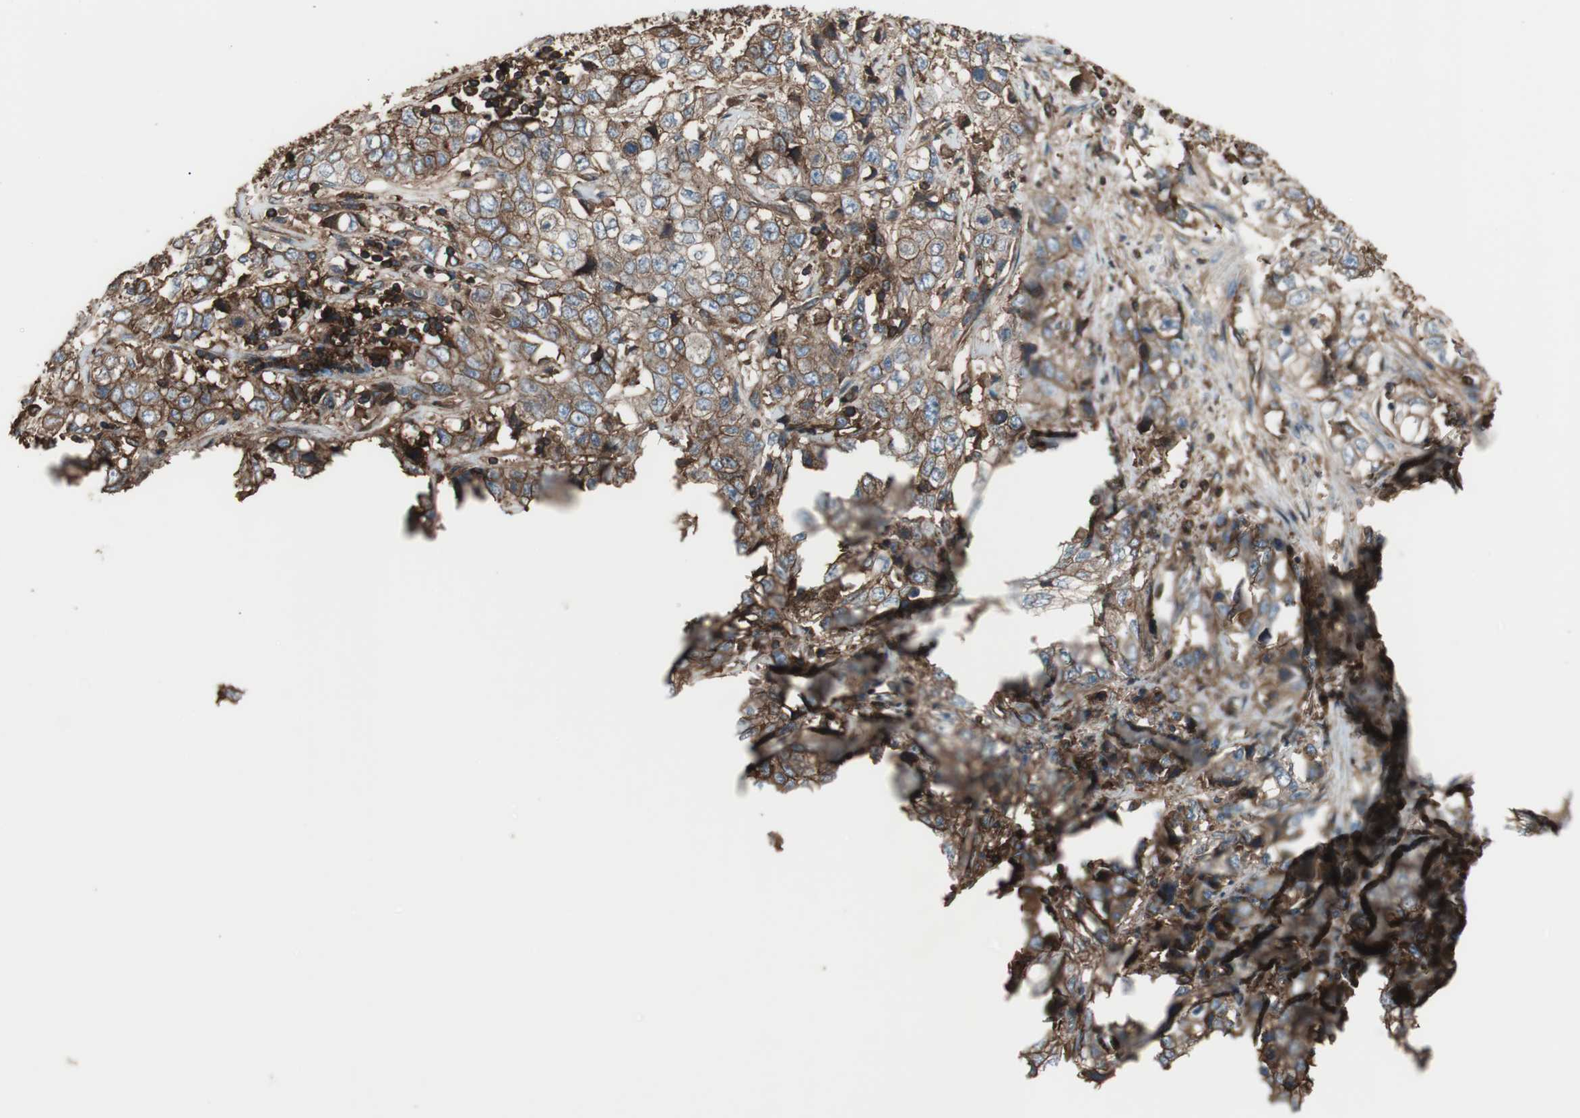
{"staining": {"intensity": "strong", "quantity": ">75%", "location": "cytoplasmic/membranous"}, "tissue": "stomach cancer", "cell_type": "Tumor cells", "image_type": "cancer", "snomed": [{"axis": "morphology", "description": "Adenocarcinoma, NOS"}, {"axis": "topography", "description": "Stomach"}], "caption": "IHC of human adenocarcinoma (stomach) reveals high levels of strong cytoplasmic/membranous positivity in about >75% of tumor cells.", "gene": "B2M", "patient": {"sex": "male", "age": 48}}